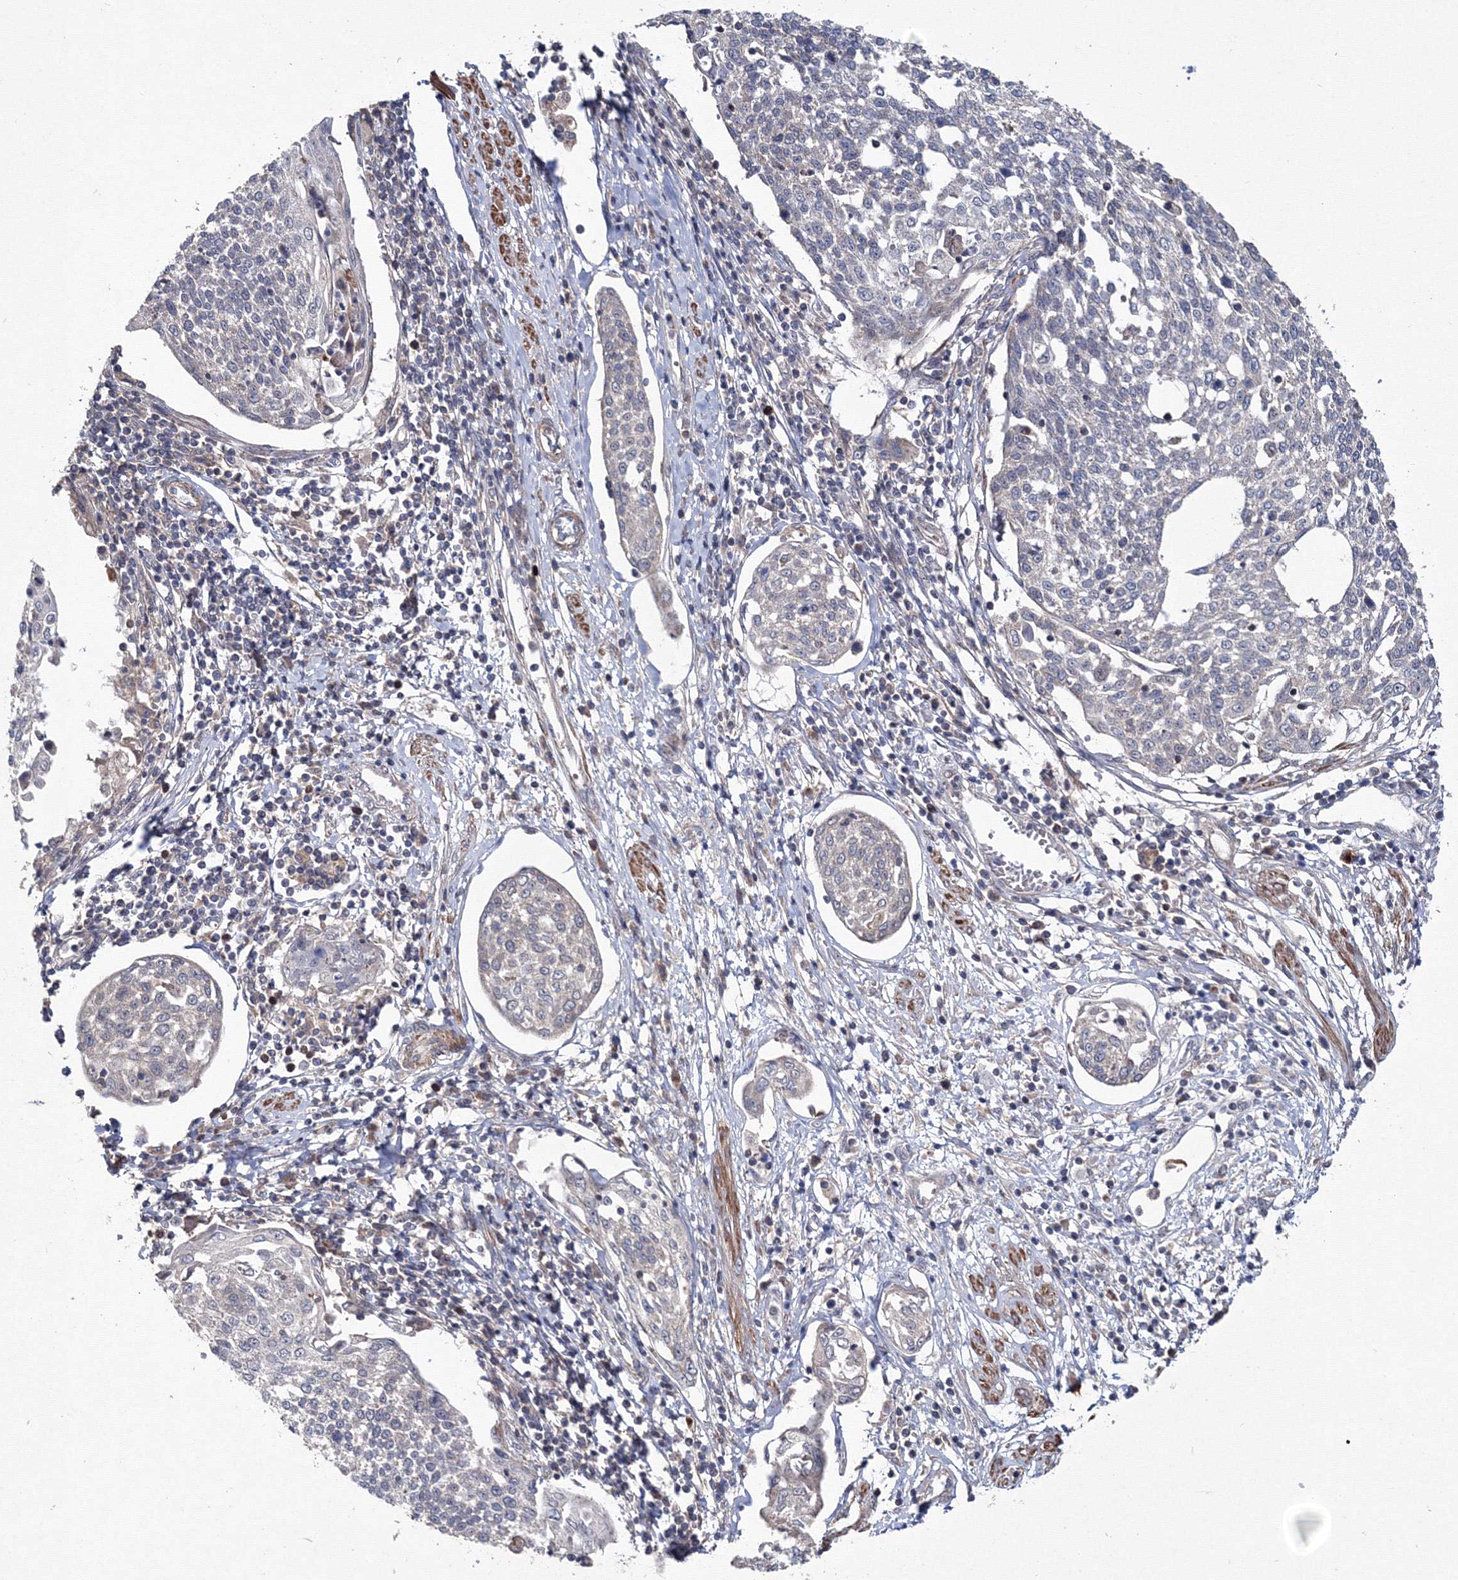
{"staining": {"intensity": "negative", "quantity": "none", "location": "none"}, "tissue": "cervical cancer", "cell_type": "Tumor cells", "image_type": "cancer", "snomed": [{"axis": "morphology", "description": "Squamous cell carcinoma, NOS"}, {"axis": "topography", "description": "Cervix"}], "caption": "Immunohistochemical staining of human cervical cancer (squamous cell carcinoma) displays no significant positivity in tumor cells.", "gene": "PPP2R2B", "patient": {"sex": "female", "age": 34}}